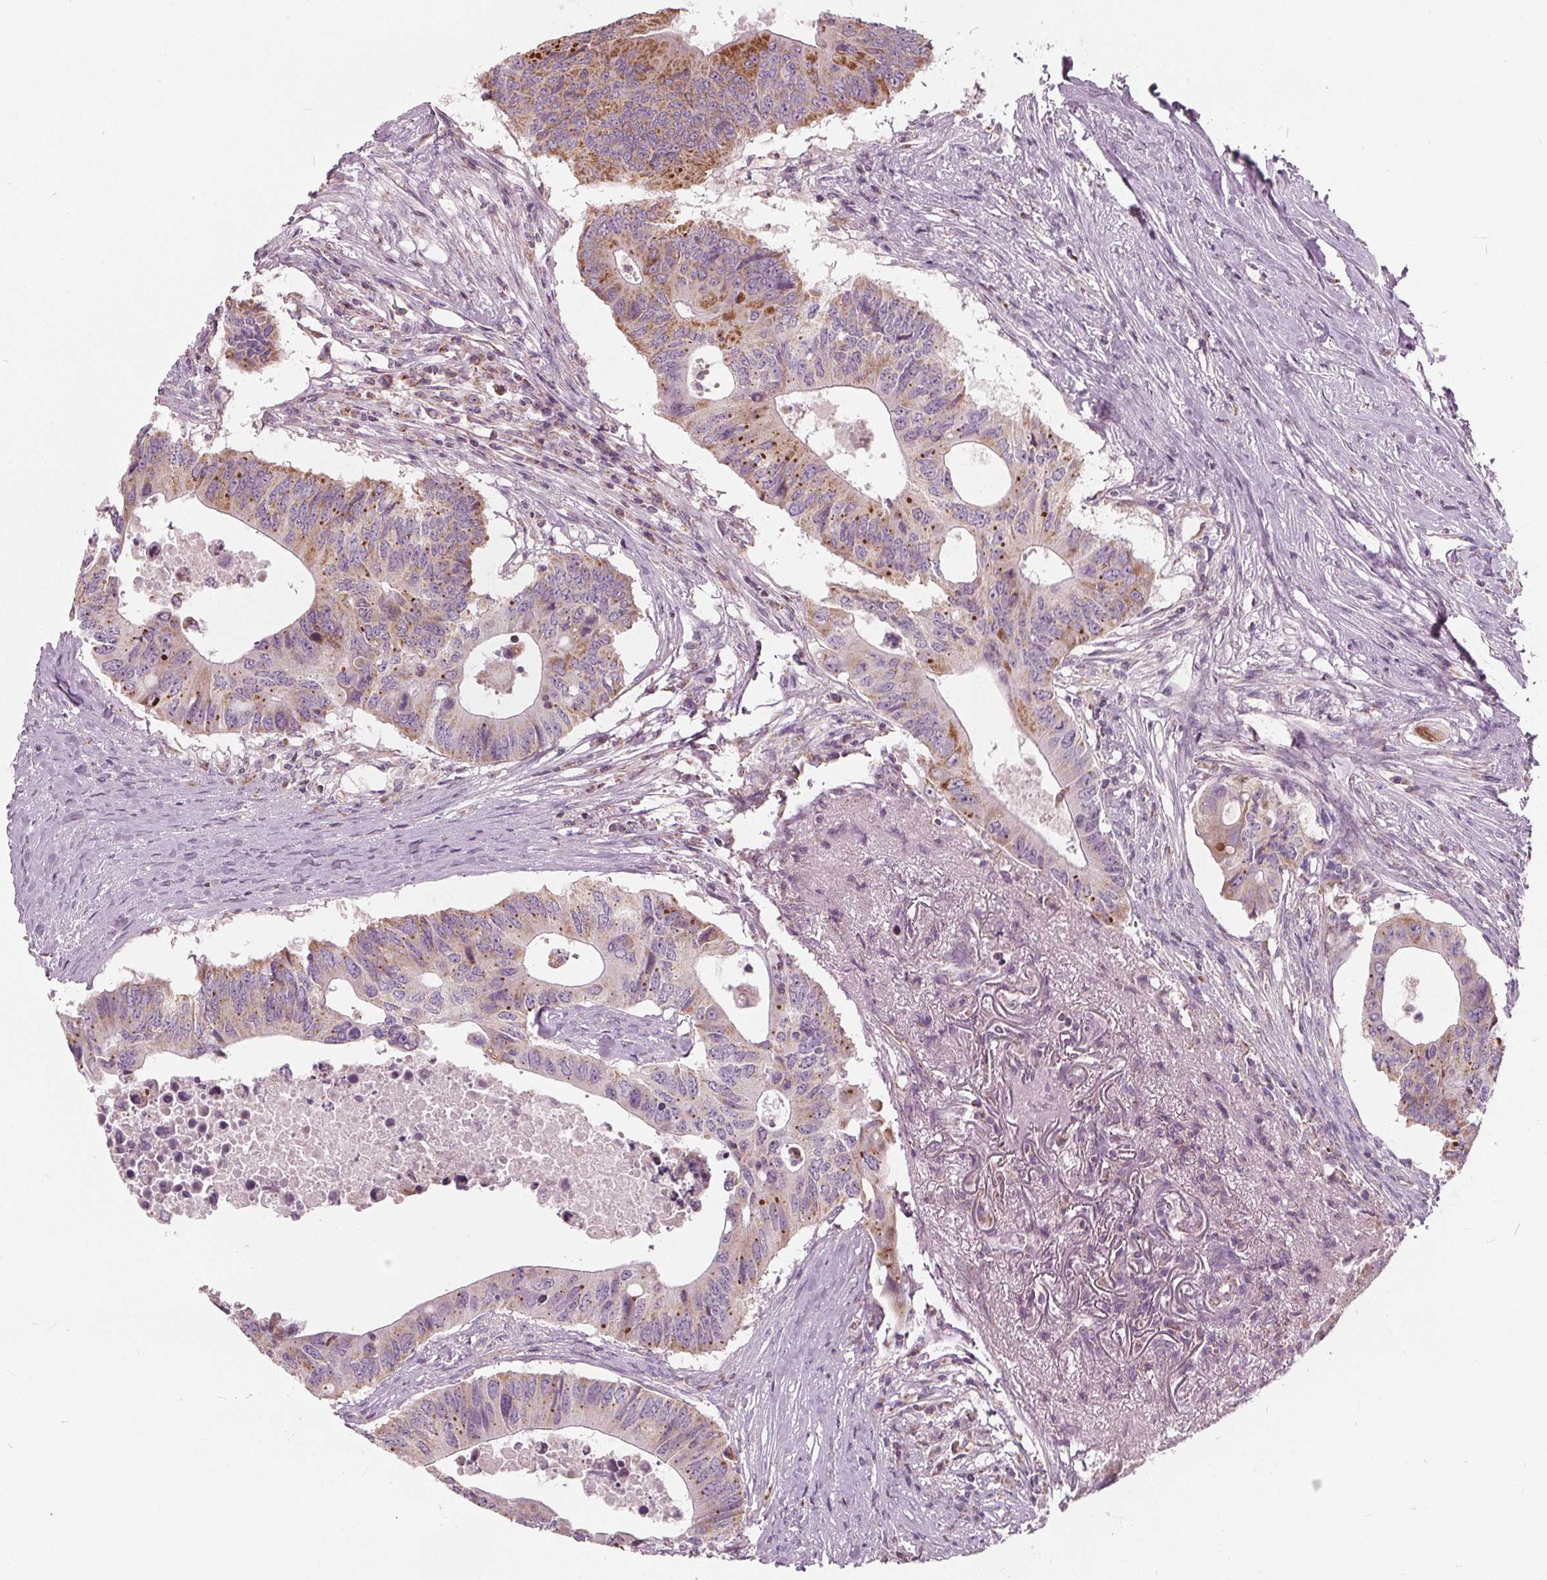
{"staining": {"intensity": "moderate", "quantity": ">75%", "location": "cytoplasmic/membranous"}, "tissue": "colorectal cancer", "cell_type": "Tumor cells", "image_type": "cancer", "snomed": [{"axis": "morphology", "description": "Adenocarcinoma, NOS"}, {"axis": "topography", "description": "Colon"}], "caption": "An immunohistochemistry (IHC) photomicrograph of tumor tissue is shown. Protein staining in brown highlights moderate cytoplasmic/membranous positivity in colorectal cancer within tumor cells. (IHC, brightfield microscopy, high magnification).", "gene": "ECI2", "patient": {"sex": "male", "age": 71}}